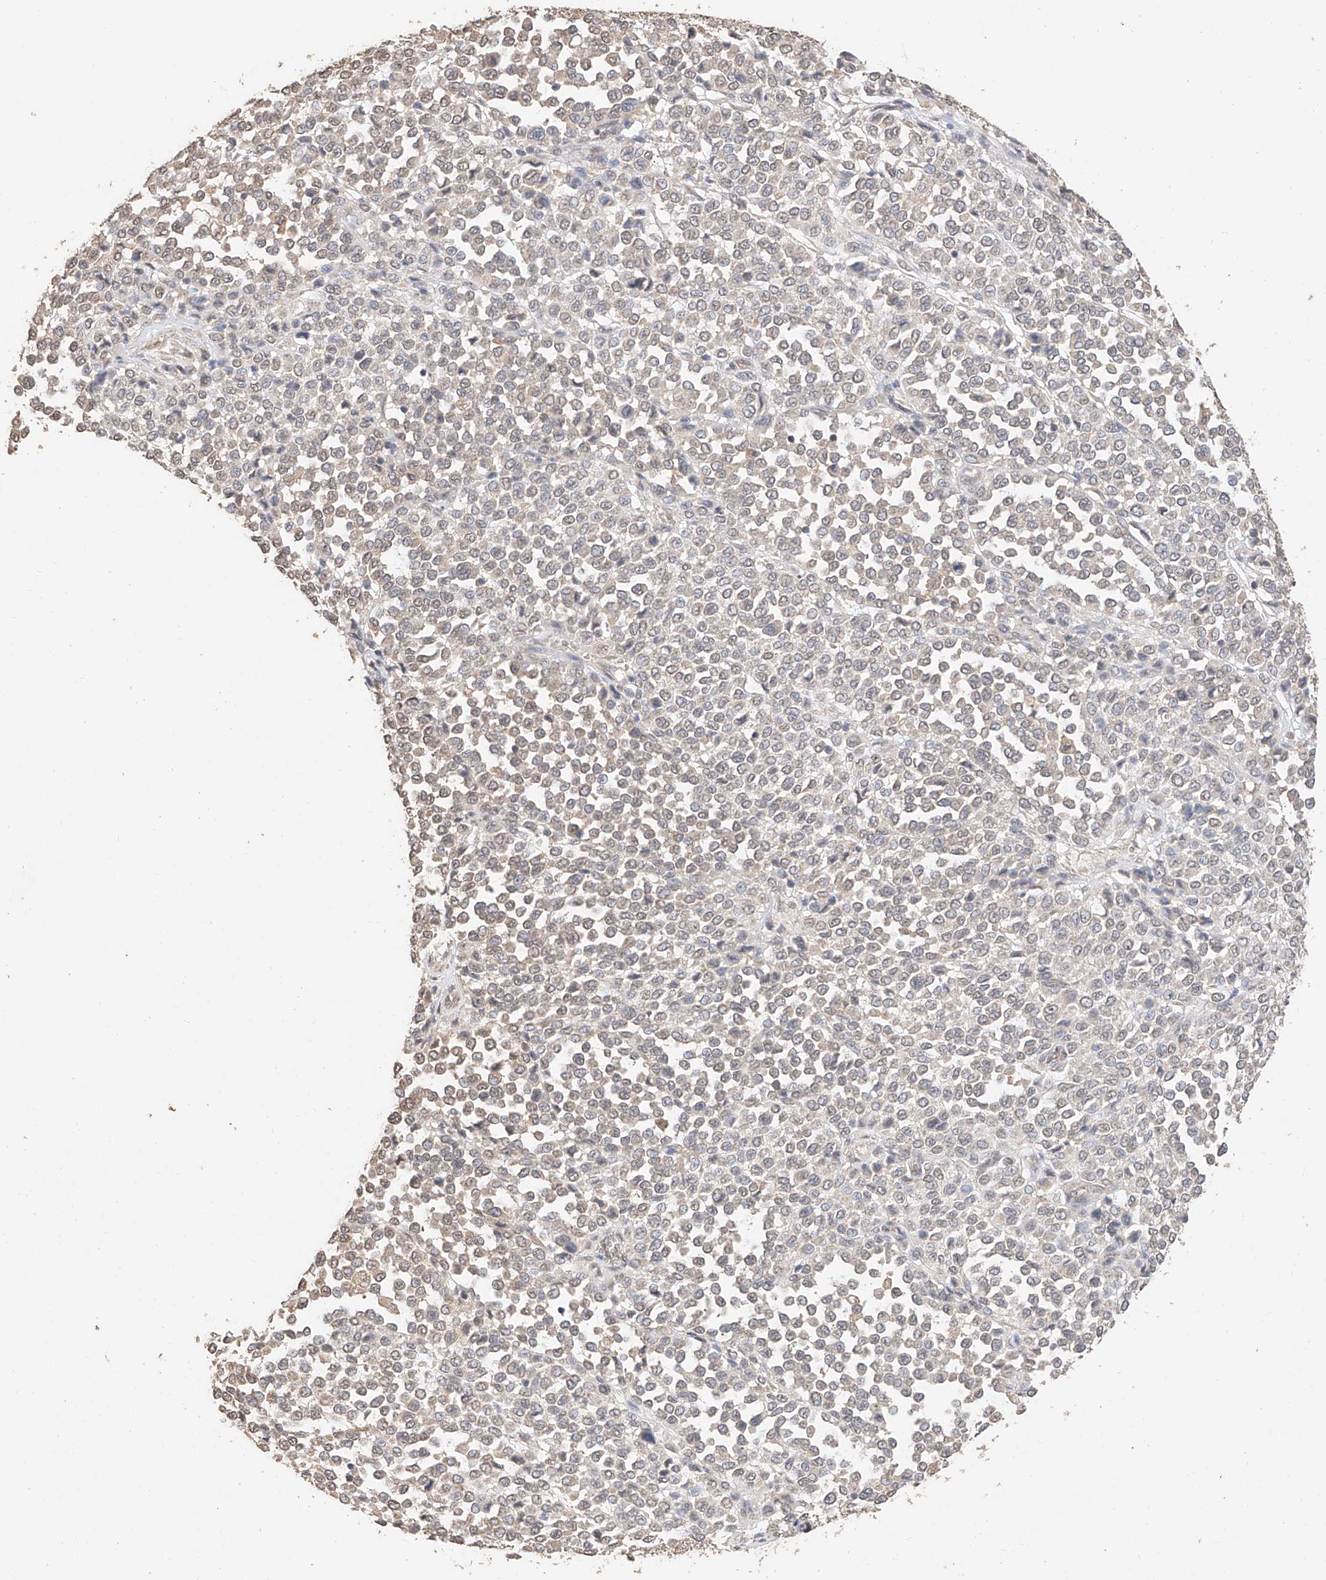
{"staining": {"intensity": "weak", "quantity": "25%-75%", "location": "cytoplasmic/membranous"}, "tissue": "melanoma", "cell_type": "Tumor cells", "image_type": "cancer", "snomed": [{"axis": "morphology", "description": "Malignant melanoma, Metastatic site"}, {"axis": "topography", "description": "Pancreas"}], "caption": "Melanoma tissue displays weak cytoplasmic/membranous expression in about 25%-75% of tumor cells", "gene": "IL22RA2", "patient": {"sex": "female", "age": 30}}